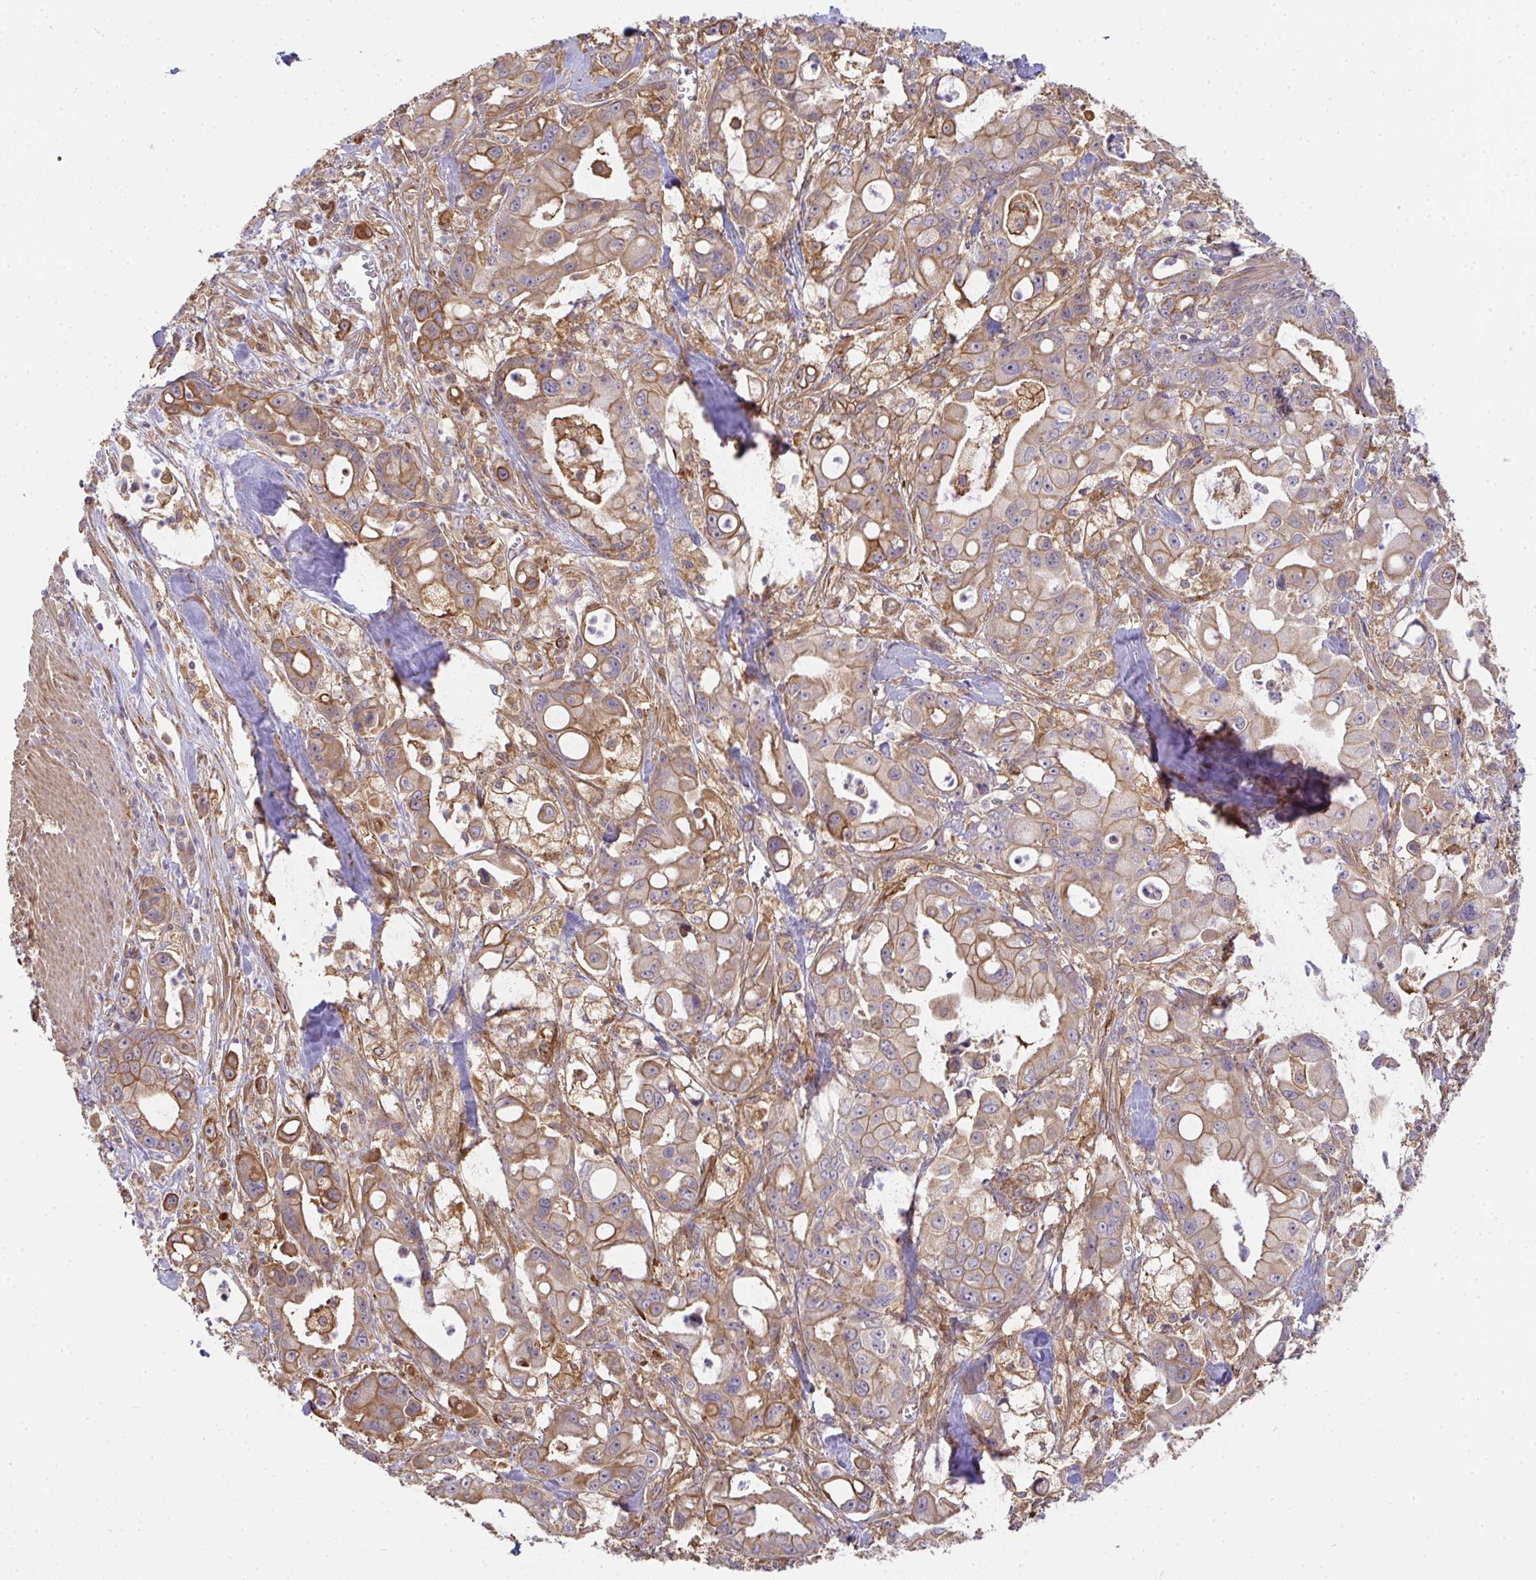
{"staining": {"intensity": "moderate", "quantity": ">75%", "location": "cytoplasmic/membranous"}, "tissue": "pancreatic cancer", "cell_type": "Tumor cells", "image_type": "cancer", "snomed": [{"axis": "morphology", "description": "Adenocarcinoma, NOS"}, {"axis": "topography", "description": "Pancreas"}], "caption": "The photomicrograph exhibits immunohistochemical staining of pancreatic cancer. There is moderate cytoplasmic/membranous expression is seen in about >75% of tumor cells. Ihc stains the protein of interest in brown and the nuclei are stained blue.", "gene": "EEF1AKMT1", "patient": {"sex": "male", "age": 68}}